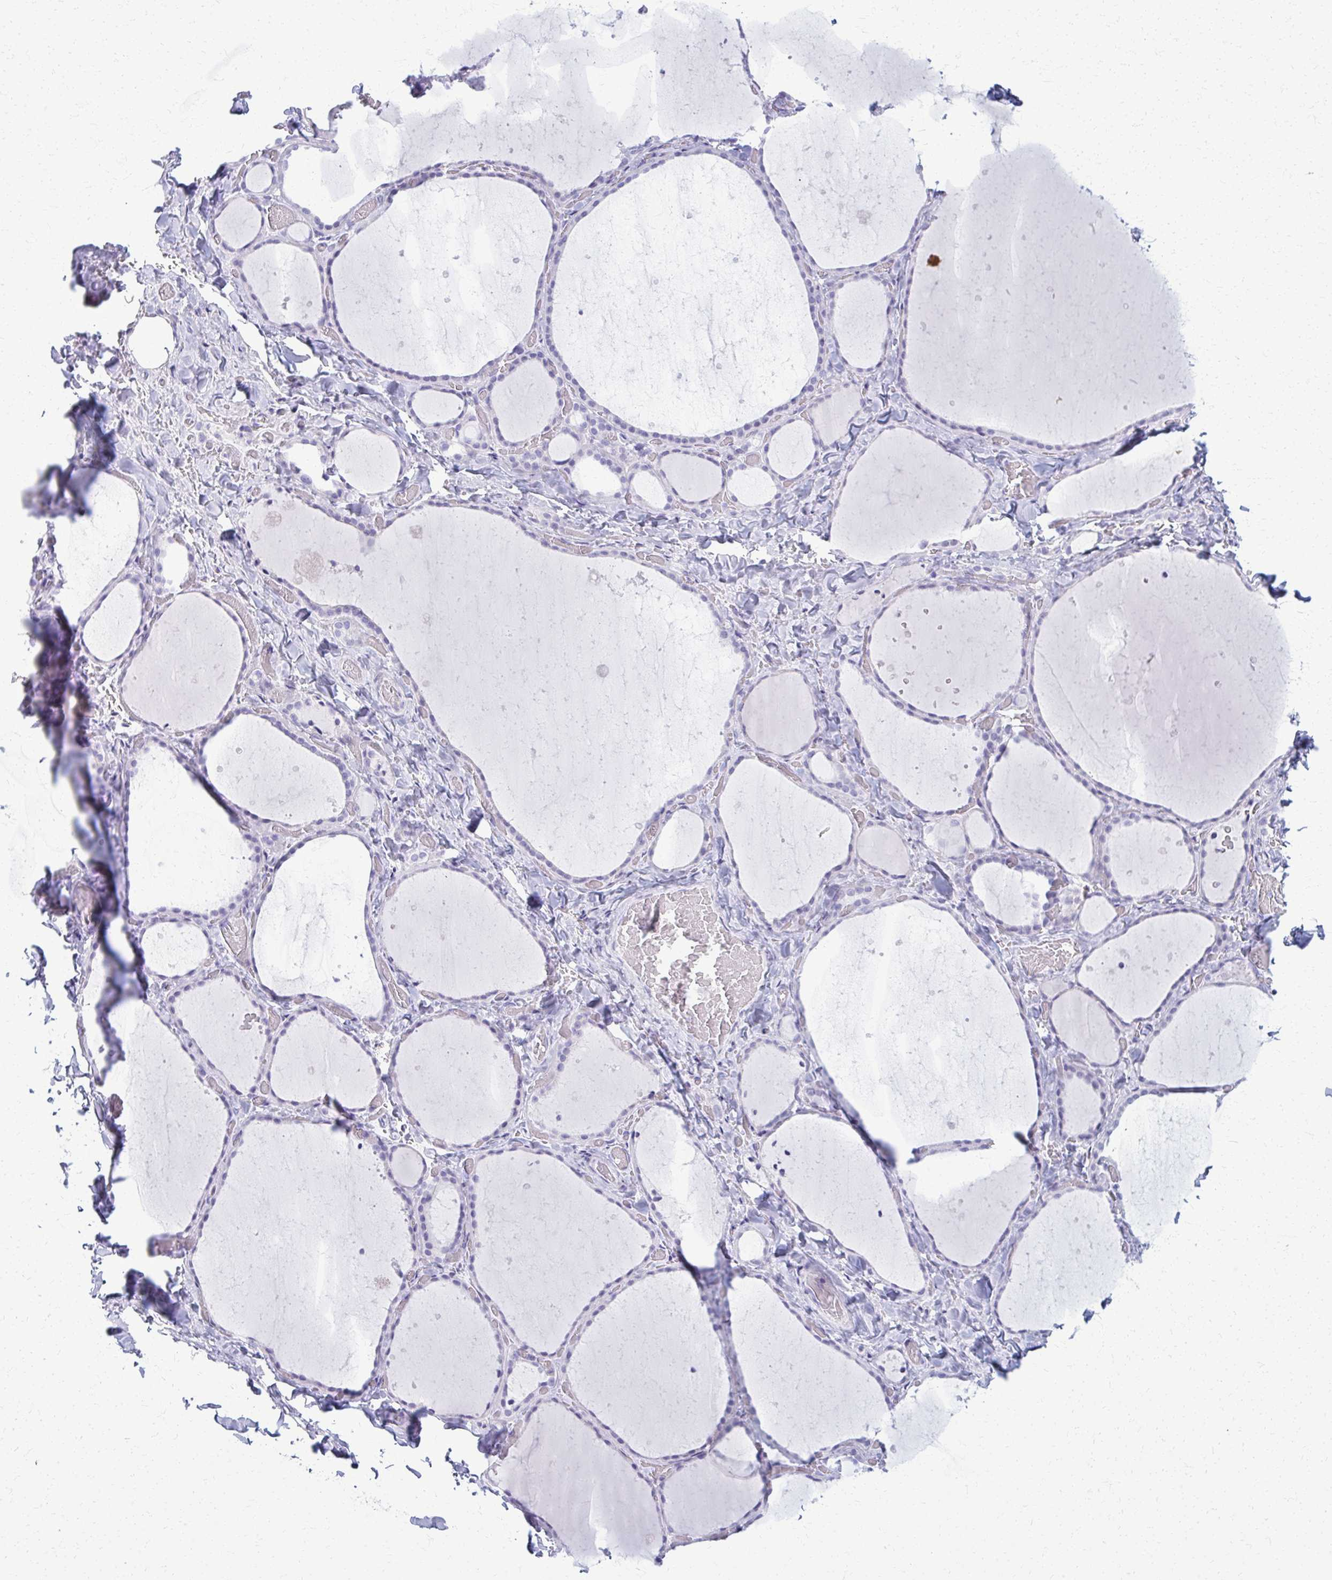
{"staining": {"intensity": "negative", "quantity": "none", "location": "none"}, "tissue": "thyroid gland", "cell_type": "Glandular cells", "image_type": "normal", "snomed": [{"axis": "morphology", "description": "Normal tissue, NOS"}, {"axis": "topography", "description": "Thyroid gland"}], "caption": "Immunohistochemistry (IHC) of unremarkable thyroid gland exhibits no expression in glandular cells. (DAB (3,3'-diaminobenzidine) immunohistochemistry (IHC) with hematoxylin counter stain).", "gene": "ACSM2A", "patient": {"sex": "female", "age": 36}}